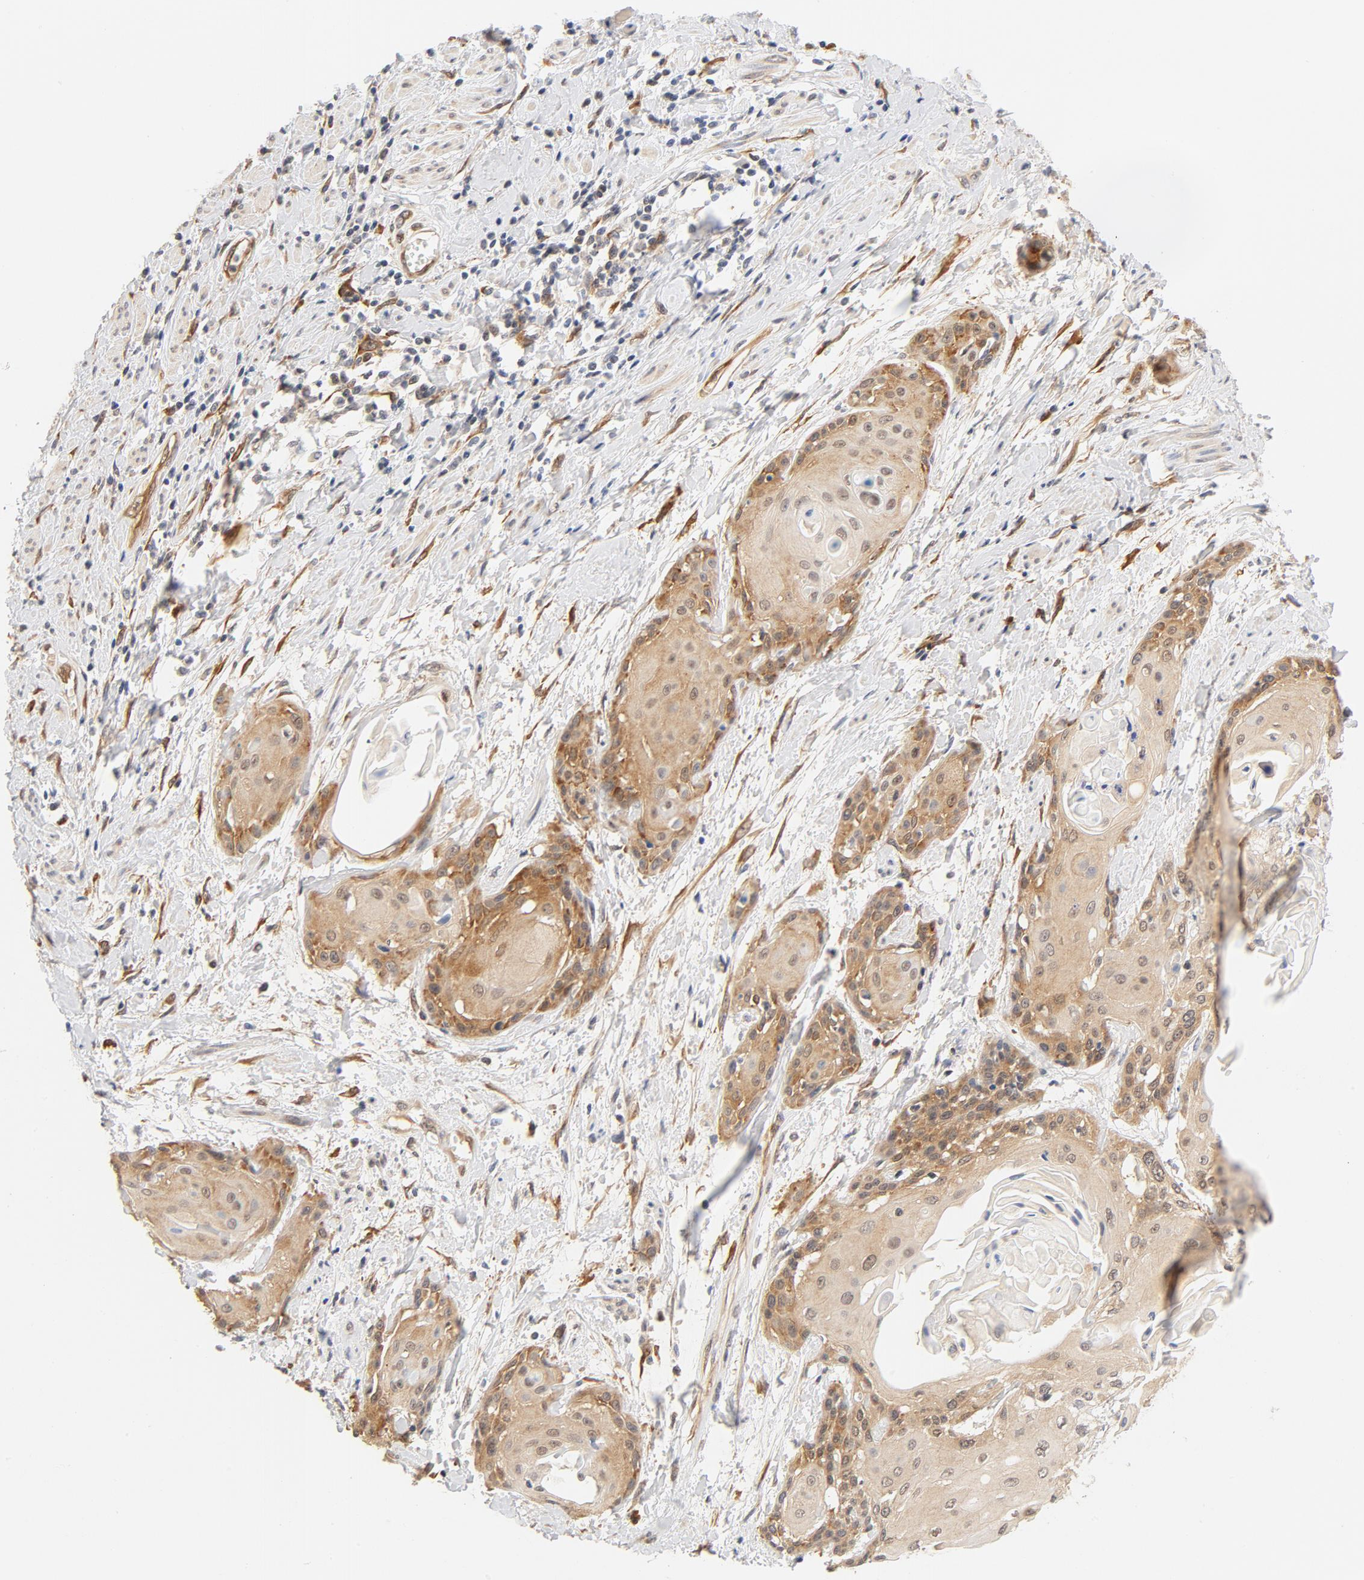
{"staining": {"intensity": "weak", "quantity": ">75%", "location": "cytoplasmic/membranous"}, "tissue": "cervical cancer", "cell_type": "Tumor cells", "image_type": "cancer", "snomed": [{"axis": "morphology", "description": "Squamous cell carcinoma, NOS"}, {"axis": "topography", "description": "Cervix"}], "caption": "This micrograph exhibits immunohistochemistry staining of human cervical cancer, with low weak cytoplasmic/membranous staining in approximately >75% of tumor cells.", "gene": "EIF4E", "patient": {"sex": "female", "age": 57}}